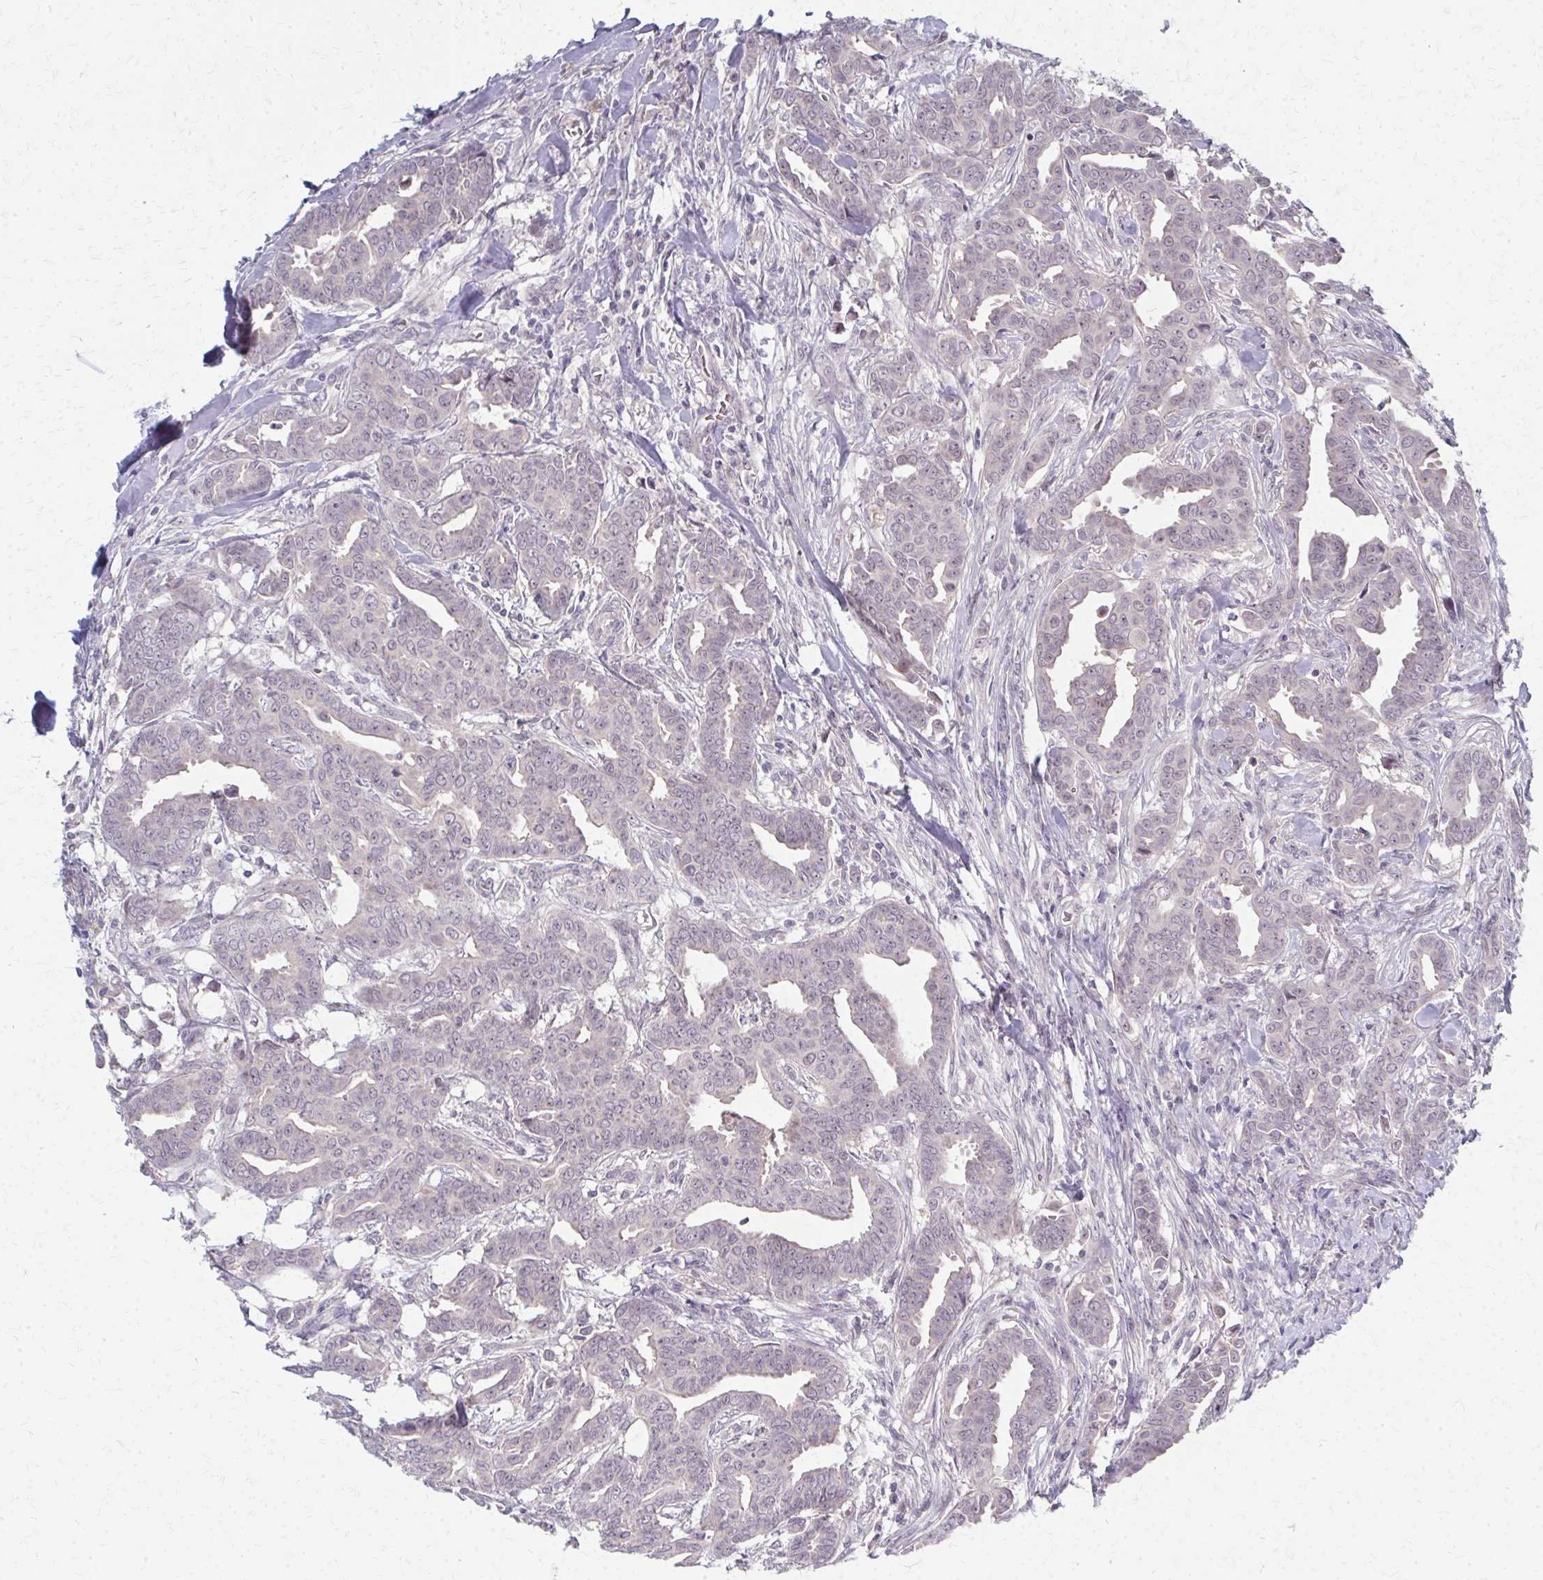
{"staining": {"intensity": "weak", "quantity": "25%-75%", "location": "nuclear"}, "tissue": "breast cancer", "cell_type": "Tumor cells", "image_type": "cancer", "snomed": [{"axis": "morphology", "description": "Duct carcinoma"}, {"axis": "topography", "description": "Breast"}], "caption": "There is low levels of weak nuclear expression in tumor cells of breast cancer, as demonstrated by immunohistochemical staining (brown color).", "gene": "NUDT16", "patient": {"sex": "female", "age": 45}}